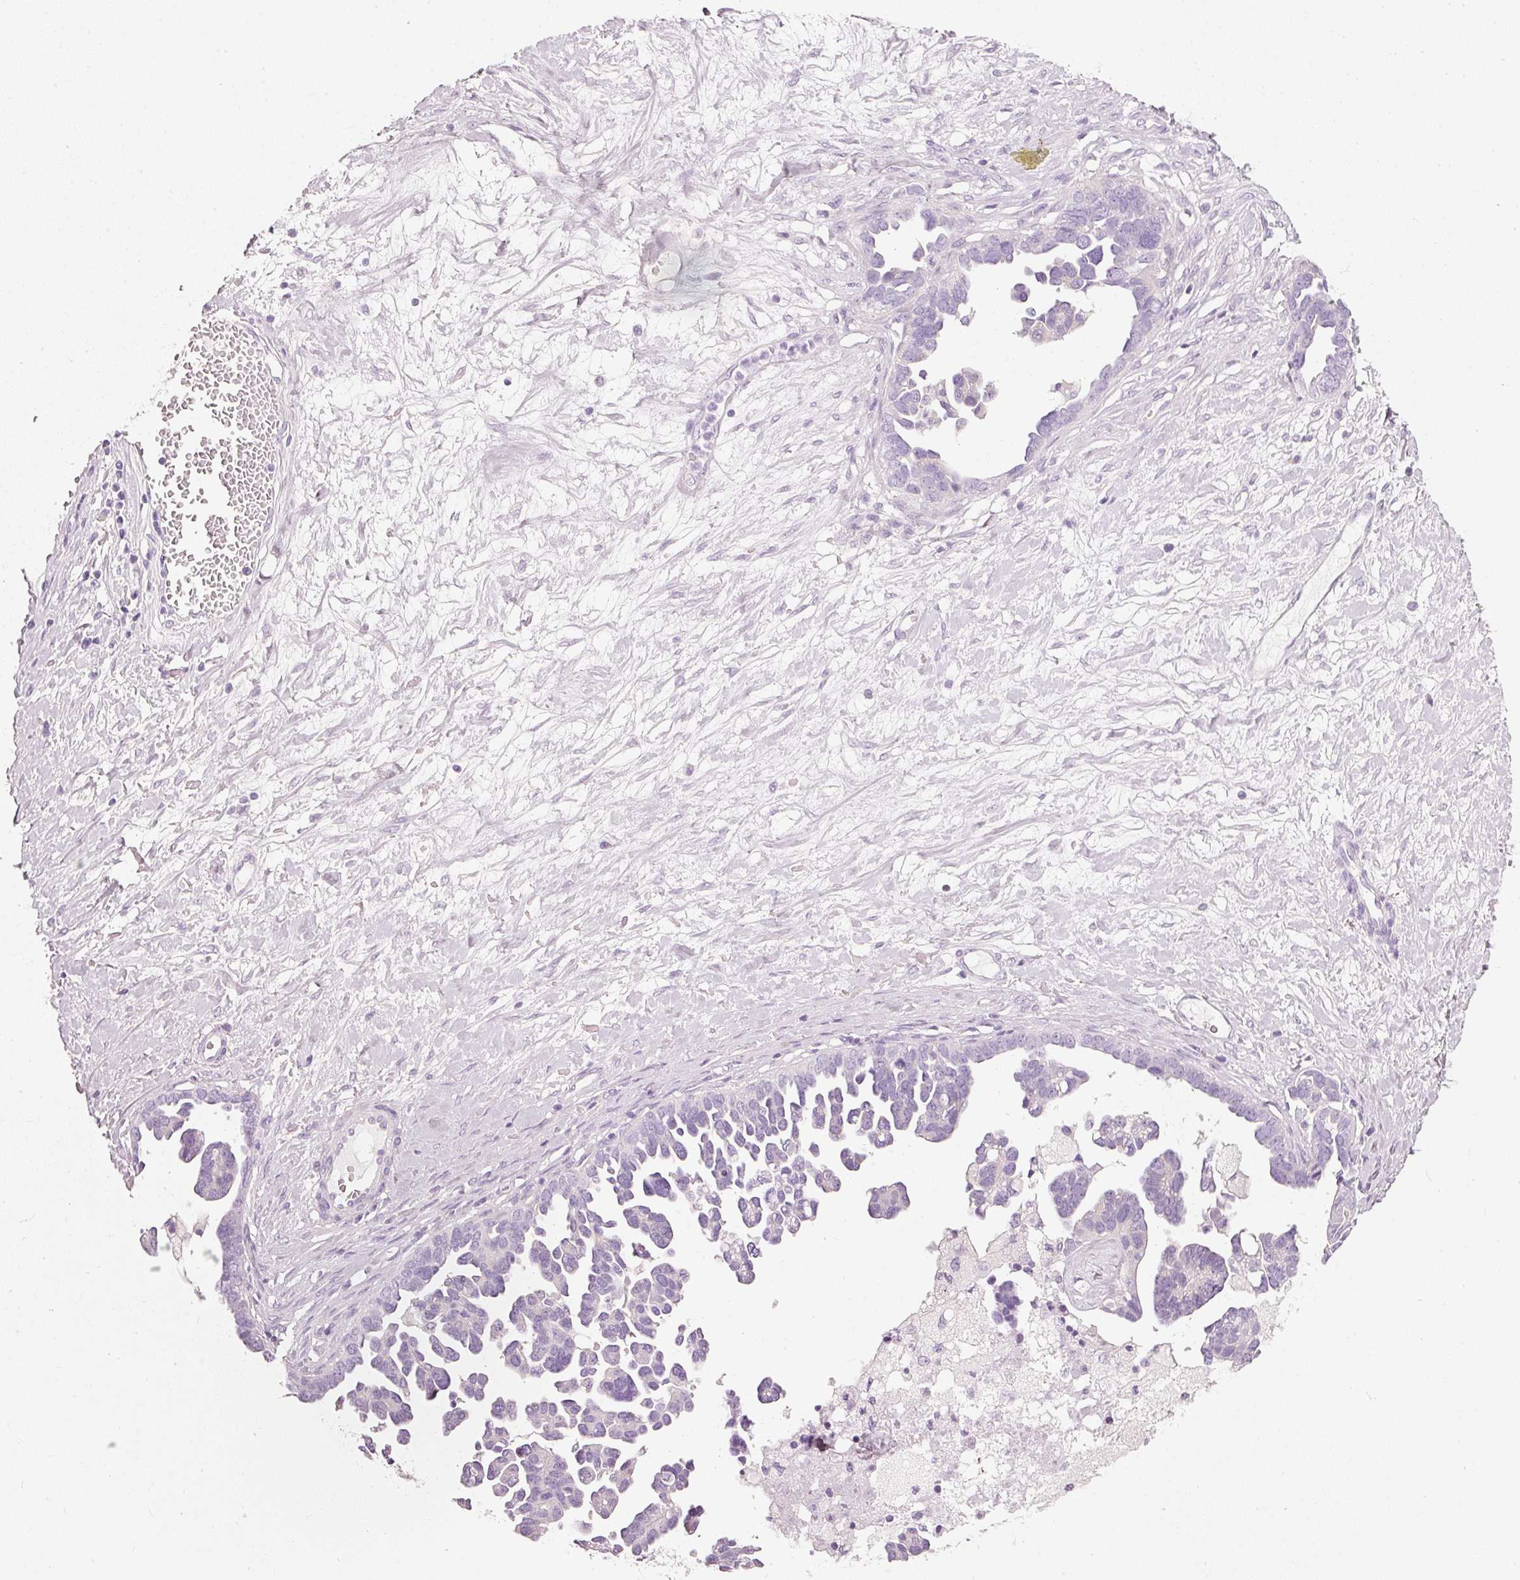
{"staining": {"intensity": "negative", "quantity": "none", "location": "none"}, "tissue": "ovarian cancer", "cell_type": "Tumor cells", "image_type": "cancer", "snomed": [{"axis": "morphology", "description": "Cystadenocarcinoma, serous, NOS"}, {"axis": "topography", "description": "Ovary"}], "caption": "DAB (3,3'-diaminobenzidine) immunohistochemical staining of ovarian cancer demonstrates no significant expression in tumor cells.", "gene": "PDXDC1", "patient": {"sex": "female", "age": 54}}